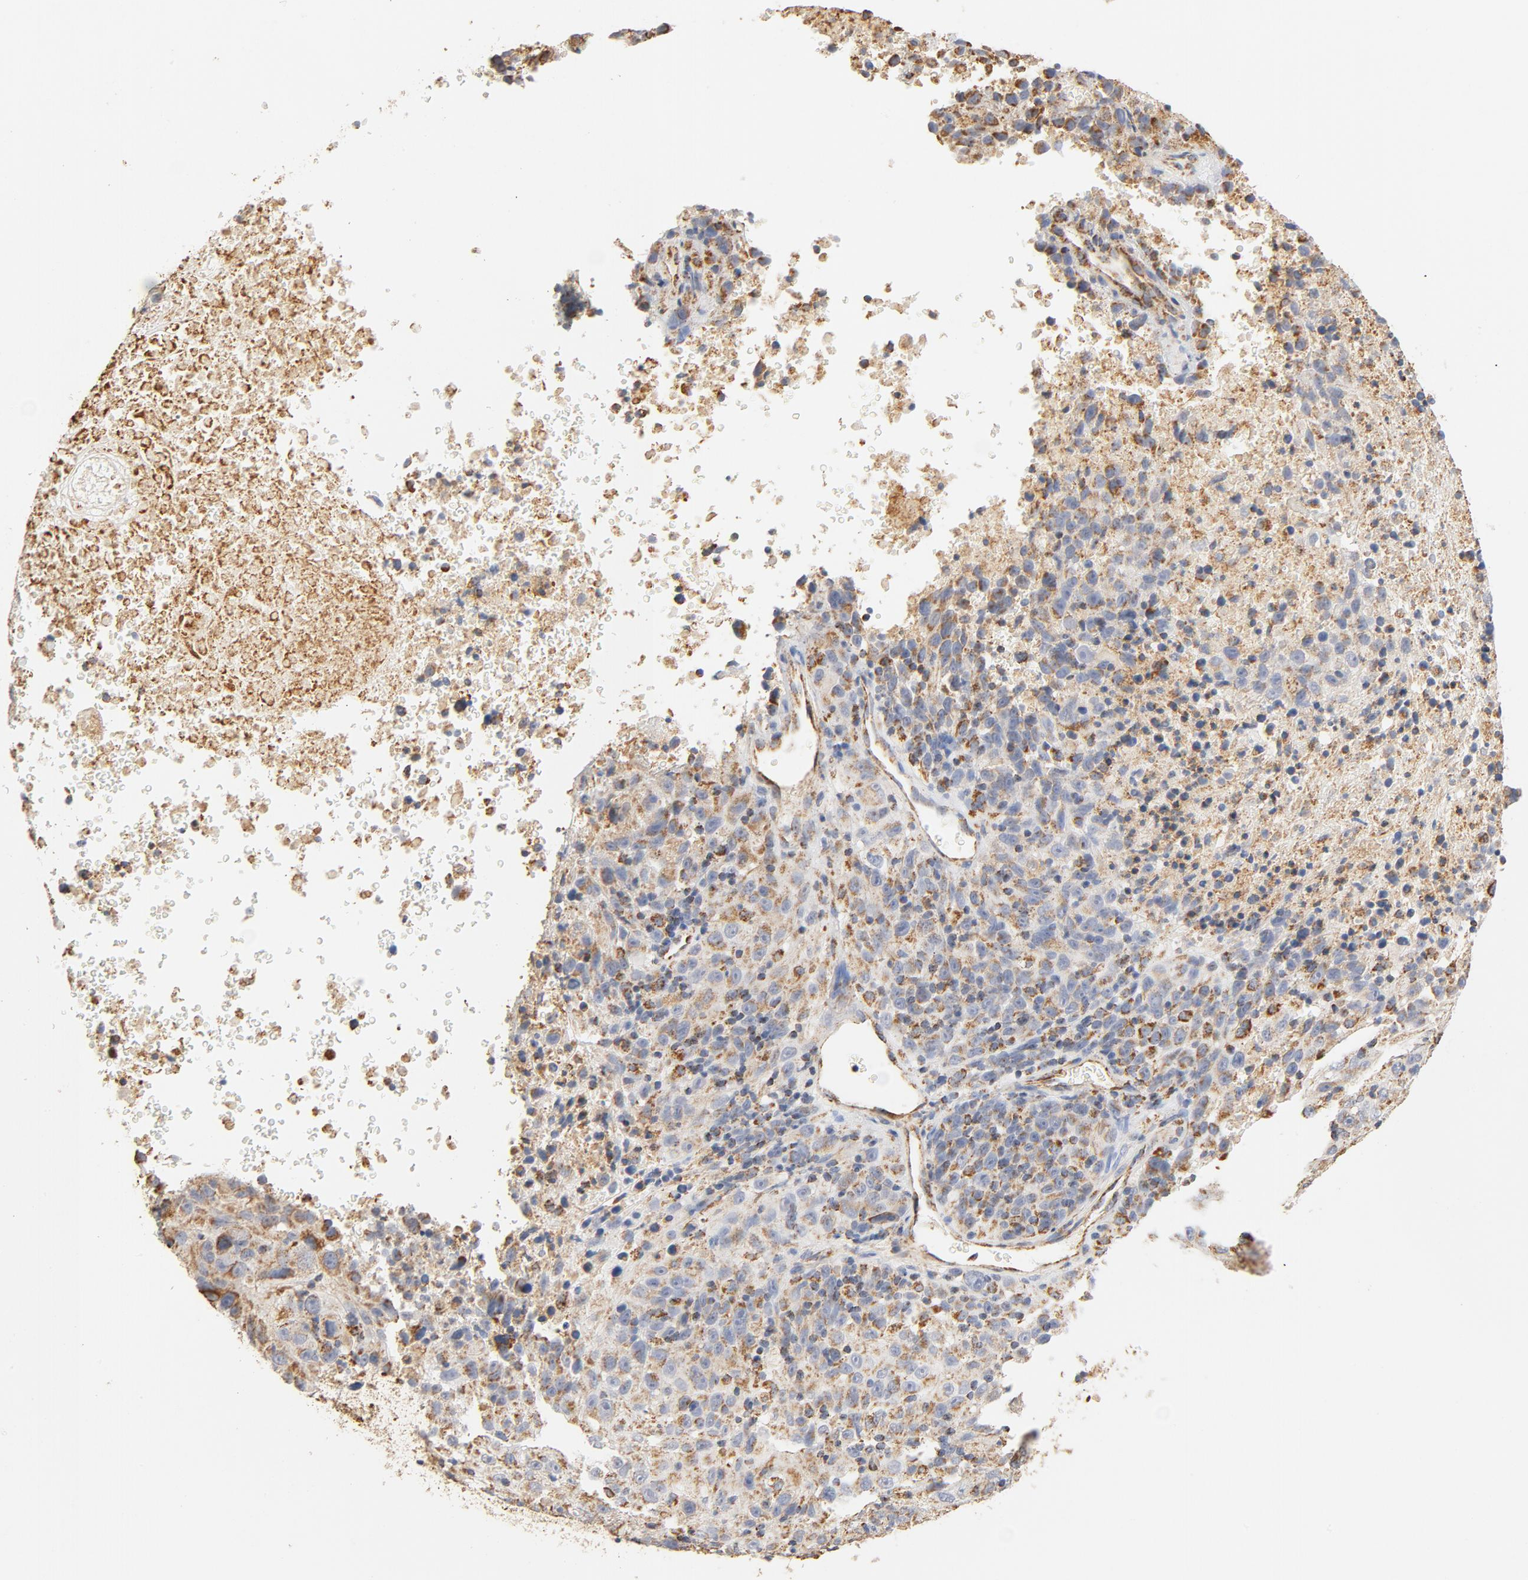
{"staining": {"intensity": "moderate", "quantity": ">75%", "location": "cytoplasmic/membranous"}, "tissue": "melanoma", "cell_type": "Tumor cells", "image_type": "cancer", "snomed": [{"axis": "morphology", "description": "Malignant melanoma, Metastatic site"}, {"axis": "topography", "description": "Cerebral cortex"}], "caption": "Malignant melanoma (metastatic site) was stained to show a protein in brown. There is medium levels of moderate cytoplasmic/membranous expression in approximately >75% of tumor cells.", "gene": "COX4I1", "patient": {"sex": "female", "age": 52}}